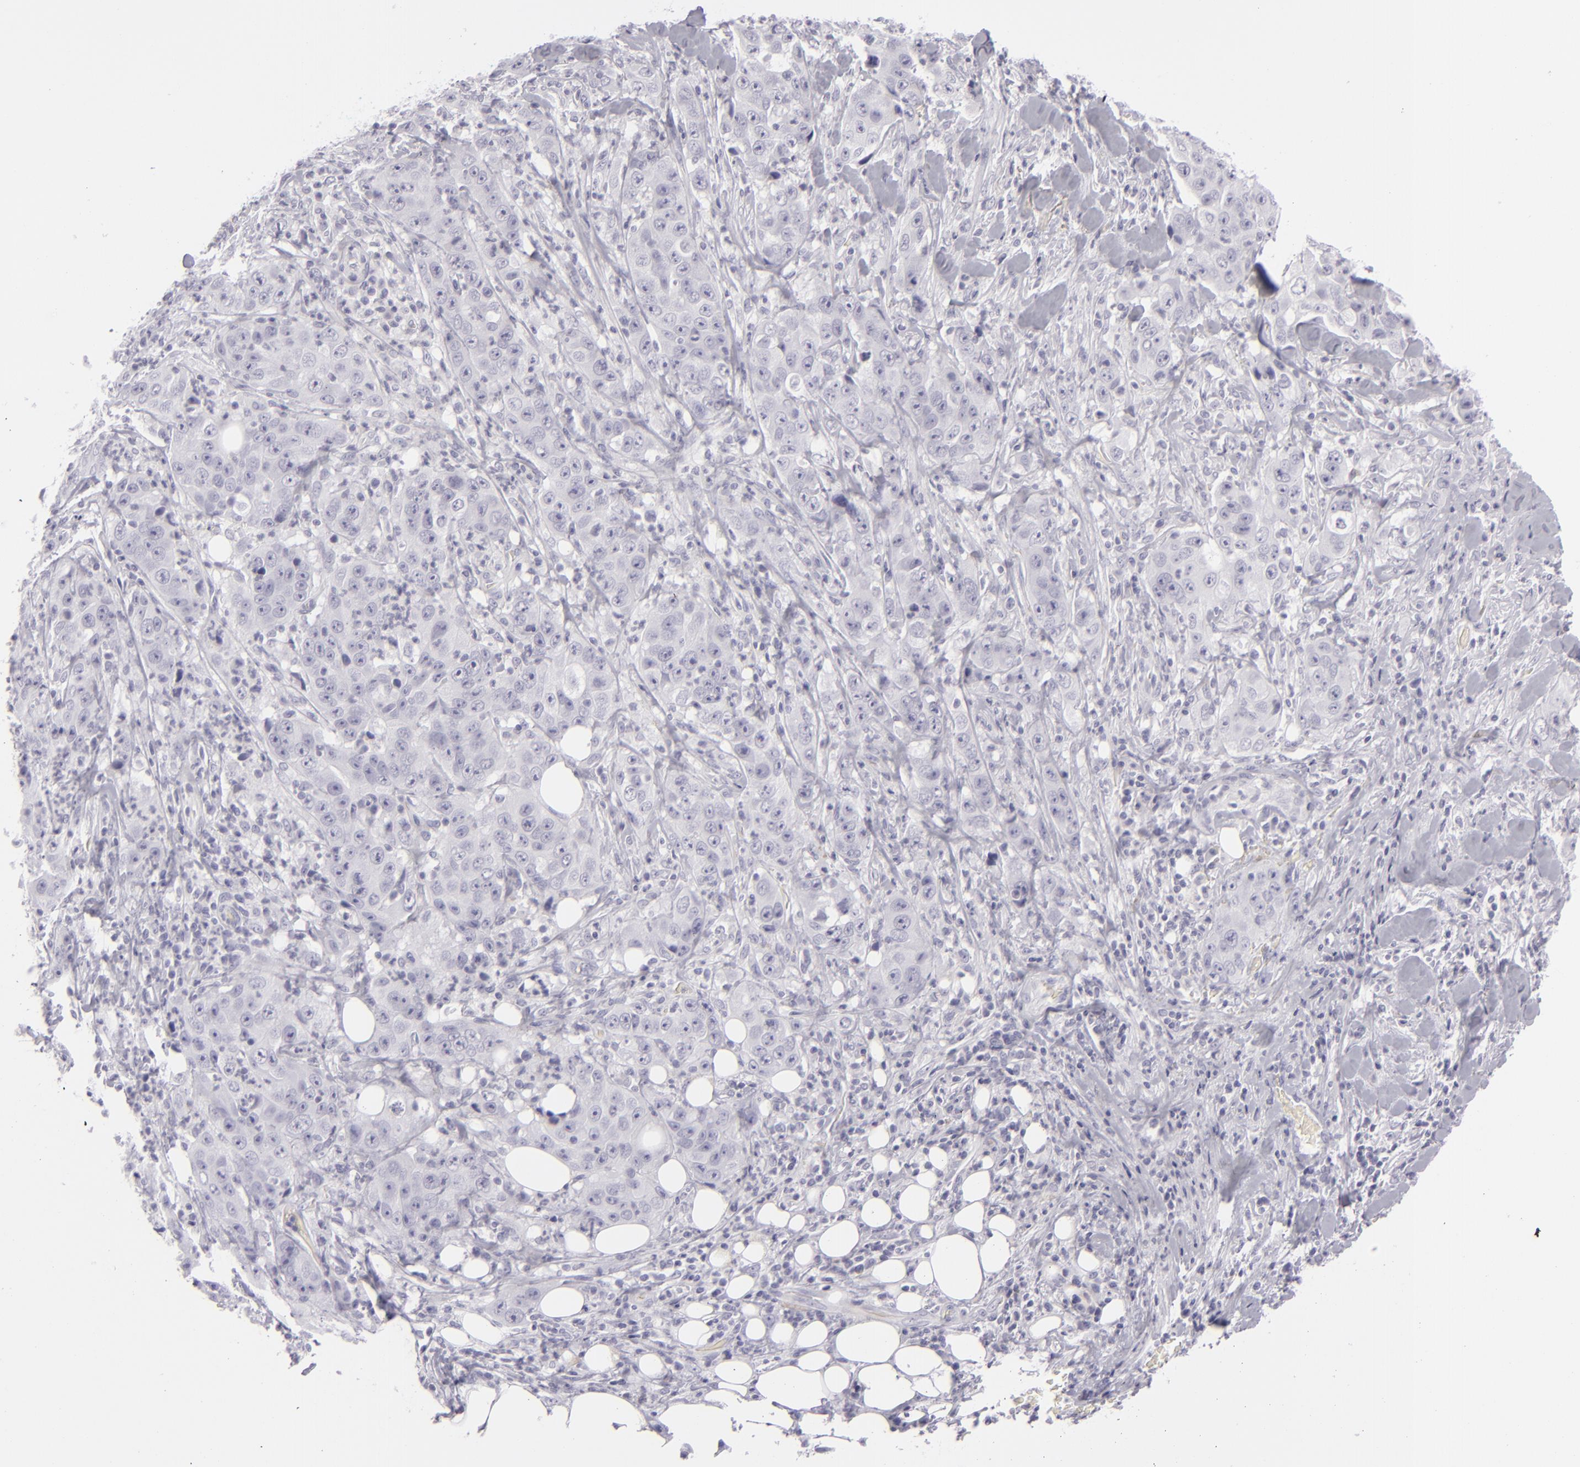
{"staining": {"intensity": "negative", "quantity": "none", "location": "none"}, "tissue": "lung cancer", "cell_type": "Tumor cells", "image_type": "cancer", "snomed": [{"axis": "morphology", "description": "Squamous cell carcinoma, NOS"}, {"axis": "topography", "description": "Lung"}], "caption": "This is an immunohistochemistry (IHC) photomicrograph of lung cancer. There is no positivity in tumor cells.", "gene": "CDX2", "patient": {"sex": "male", "age": 64}}